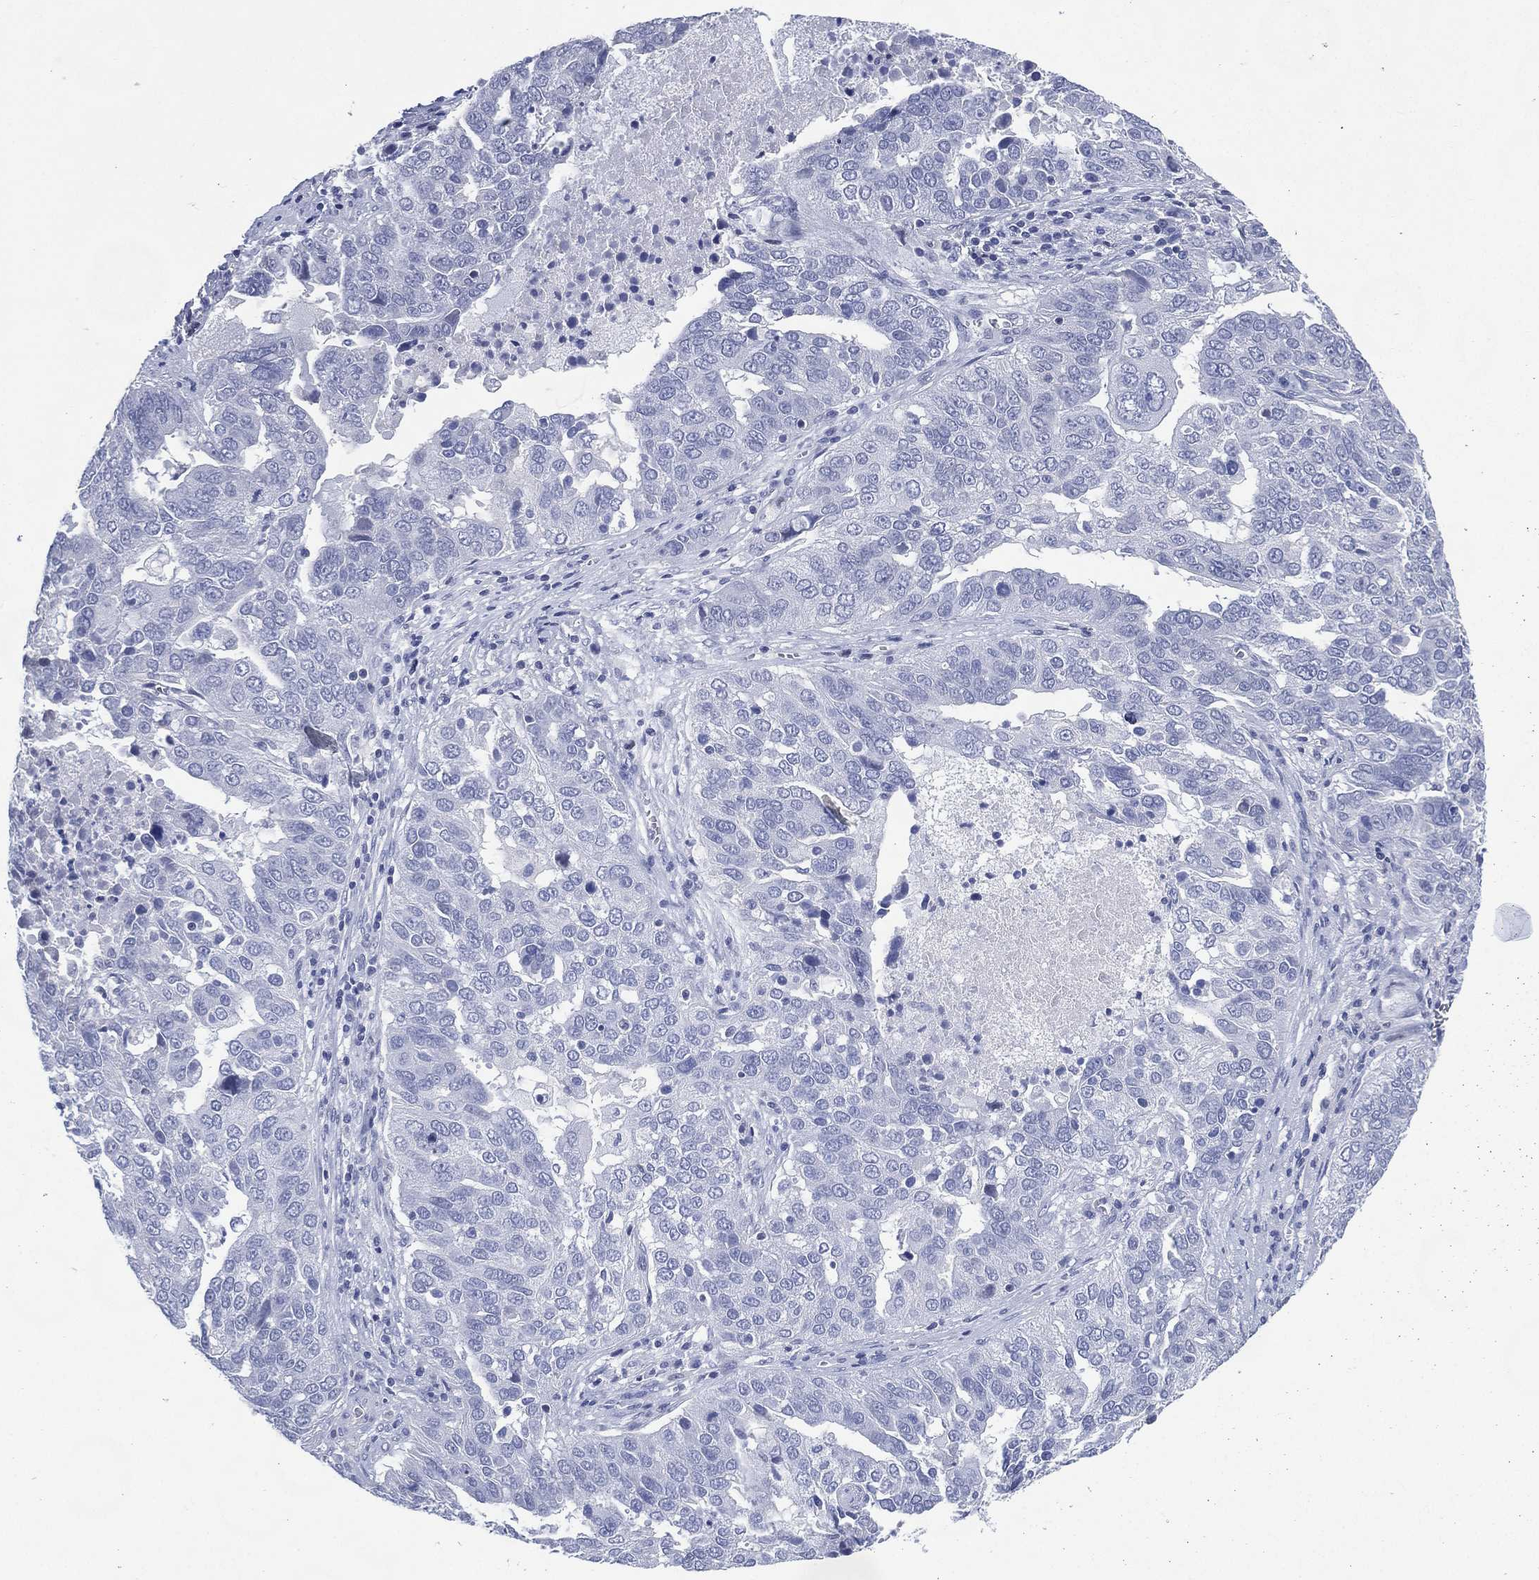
{"staining": {"intensity": "negative", "quantity": "none", "location": "none"}, "tissue": "ovarian cancer", "cell_type": "Tumor cells", "image_type": "cancer", "snomed": [{"axis": "morphology", "description": "Carcinoma, endometroid"}, {"axis": "topography", "description": "Soft tissue"}, {"axis": "topography", "description": "Ovary"}], "caption": "Immunohistochemistry (IHC) histopathology image of neoplastic tissue: endometroid carcinoma (ovarian) stained with DAB shows no significant protein expression in tumor cells.", "gene": "TMEM247", "patient": {"sex": "female", "age": 52}}